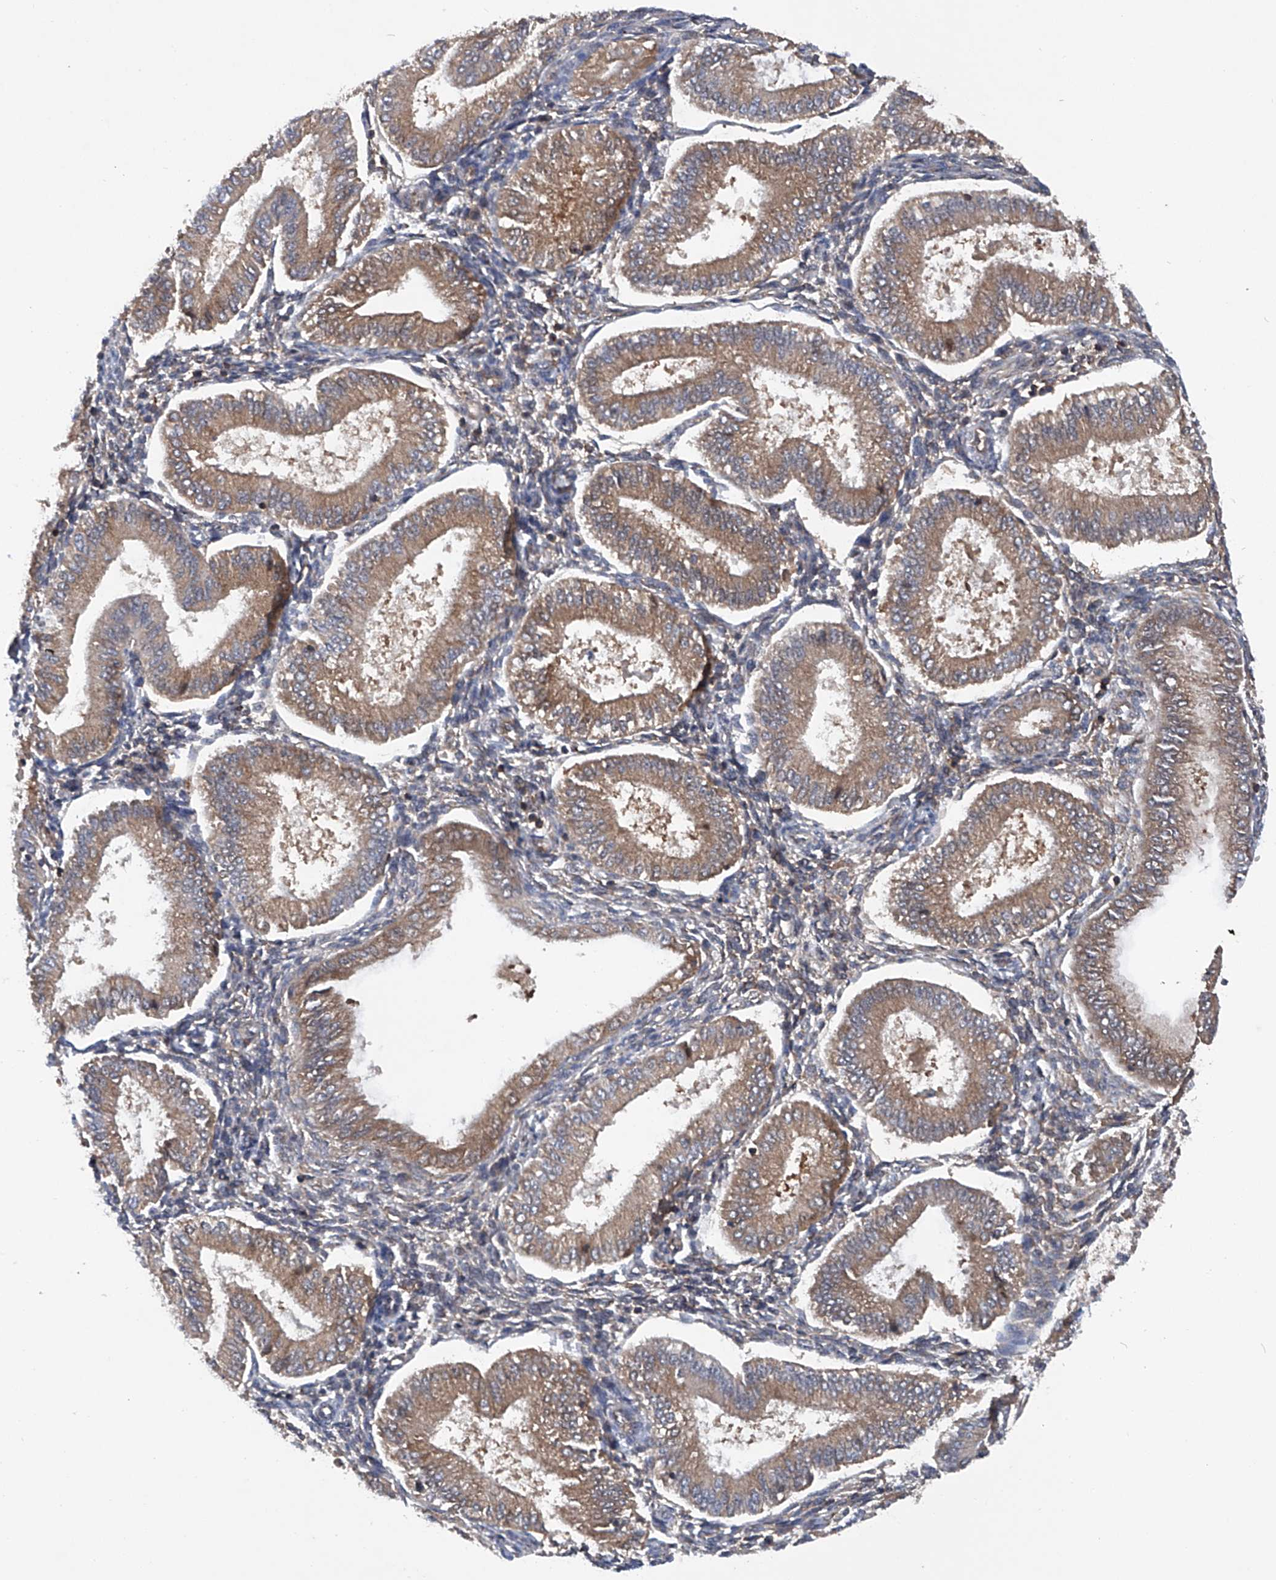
{"staining": {"intensity": "negative", "quantity": "none", "location": "none"}, "tissue": "endometrium", "cell_type": "Cells in endometrial stroma", "image_type": "normal", "snomed": [{"axis": "morphology", "description": "Normal tissue, NOS"}, {"axis": "topography", "description": "Endometrium"}], "caption": "This is an IHC micrograph of normal human endometrium. There is no staining in cells in endometrial stroma.", "gene": "ASCC3", "patient": {"sex": "female", "age": 39}}